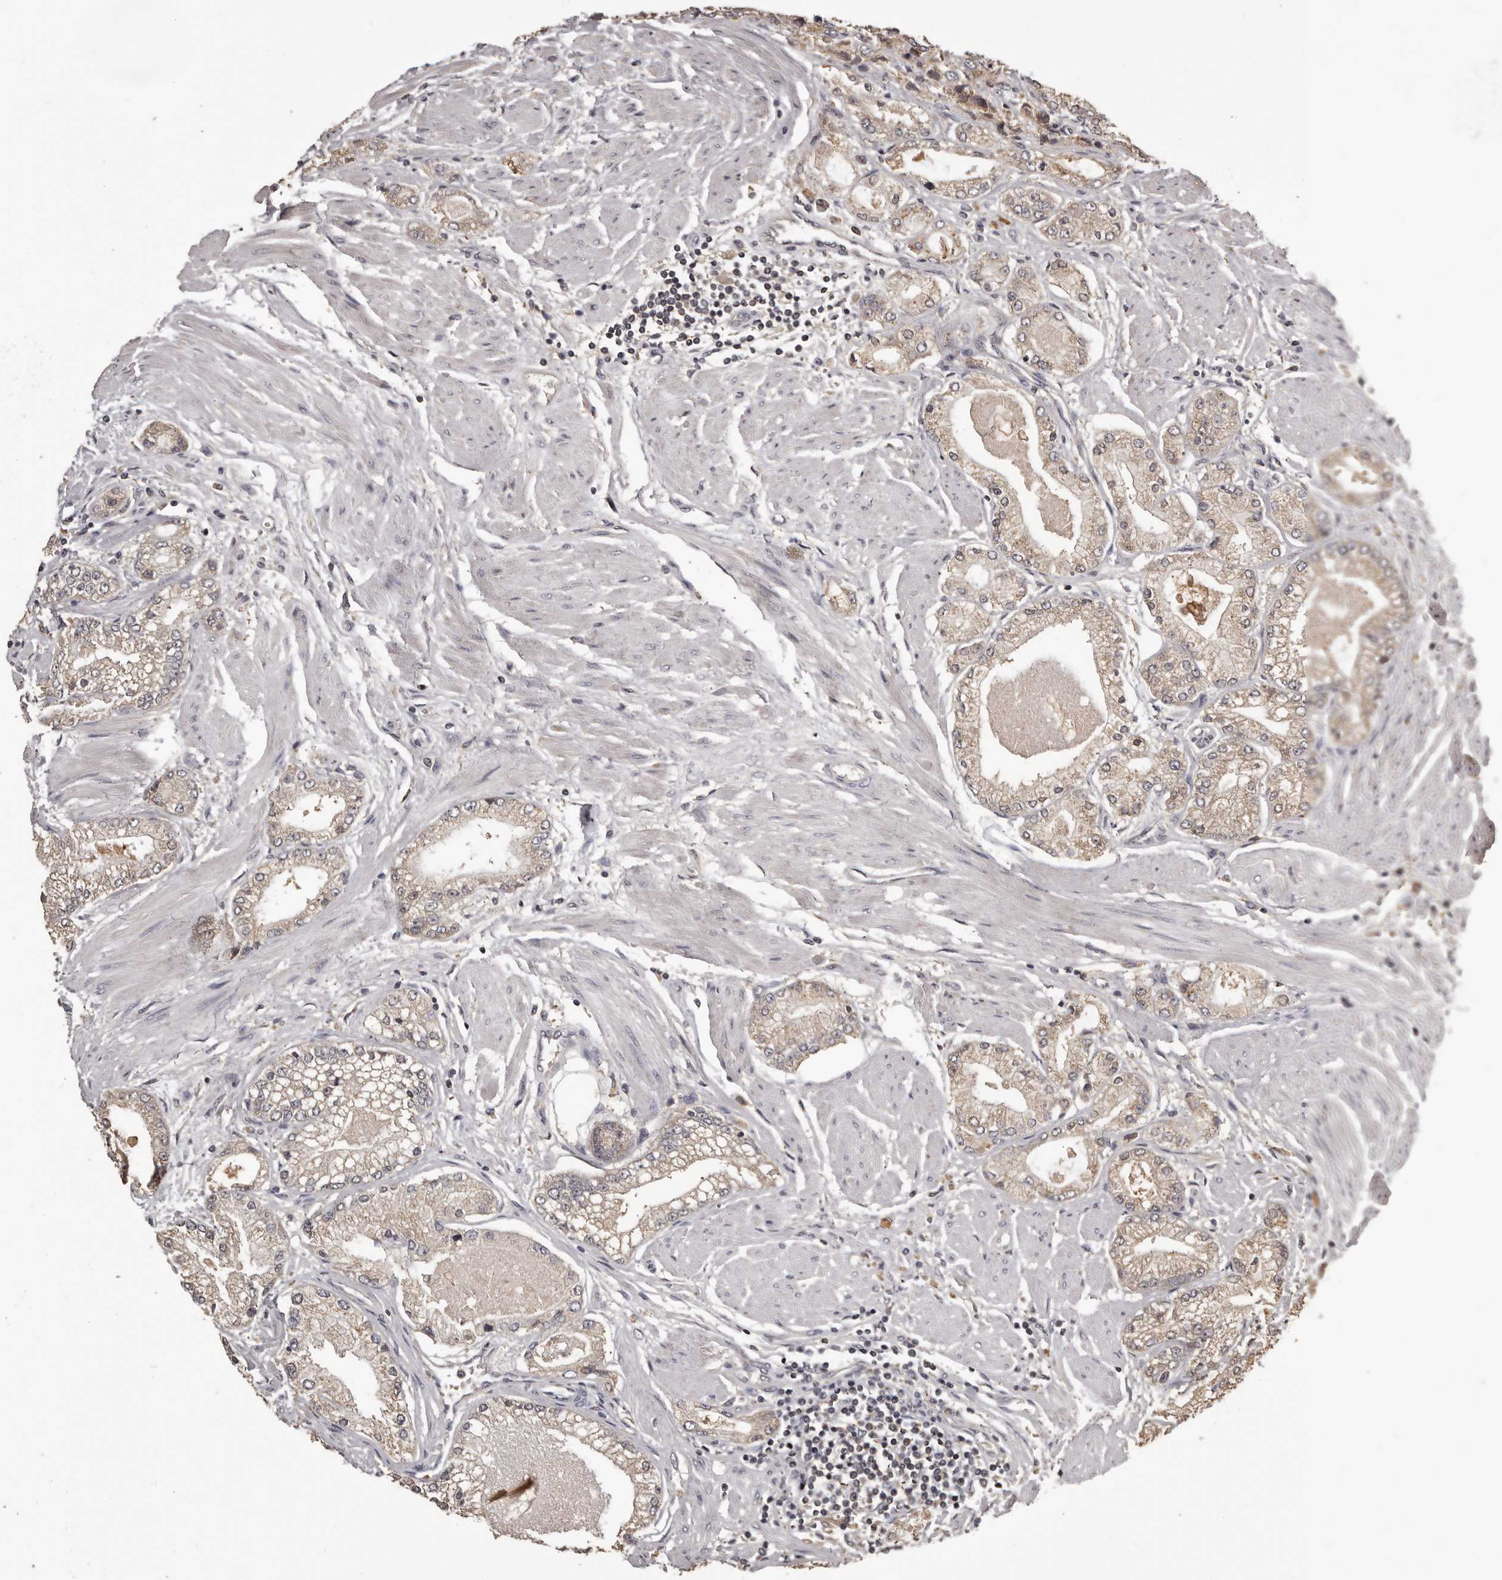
{"staining": {"intensity": "weak", "quantity": "25%-75%", "location": "cytoplasmic/membranous"}, "tissue": "prostate cancer", "cell_type": "Tumor cells", "image_type": "cancer", "snomed": [{"axis": "morphology", "description": "Adenocarcinoma, High grade"}, {"axis": "topography", "description": "Prostate"}], "caption": "Prostate cancer (adenocarcinoma (high-grade)) was stained to show a protein in brown. There is low levels of weak cytoplasmic/membranous expression in about 25%-75% of tumor cells.", "gene": "MGAT5", "patient": {"sex": "male", "age": 50}}